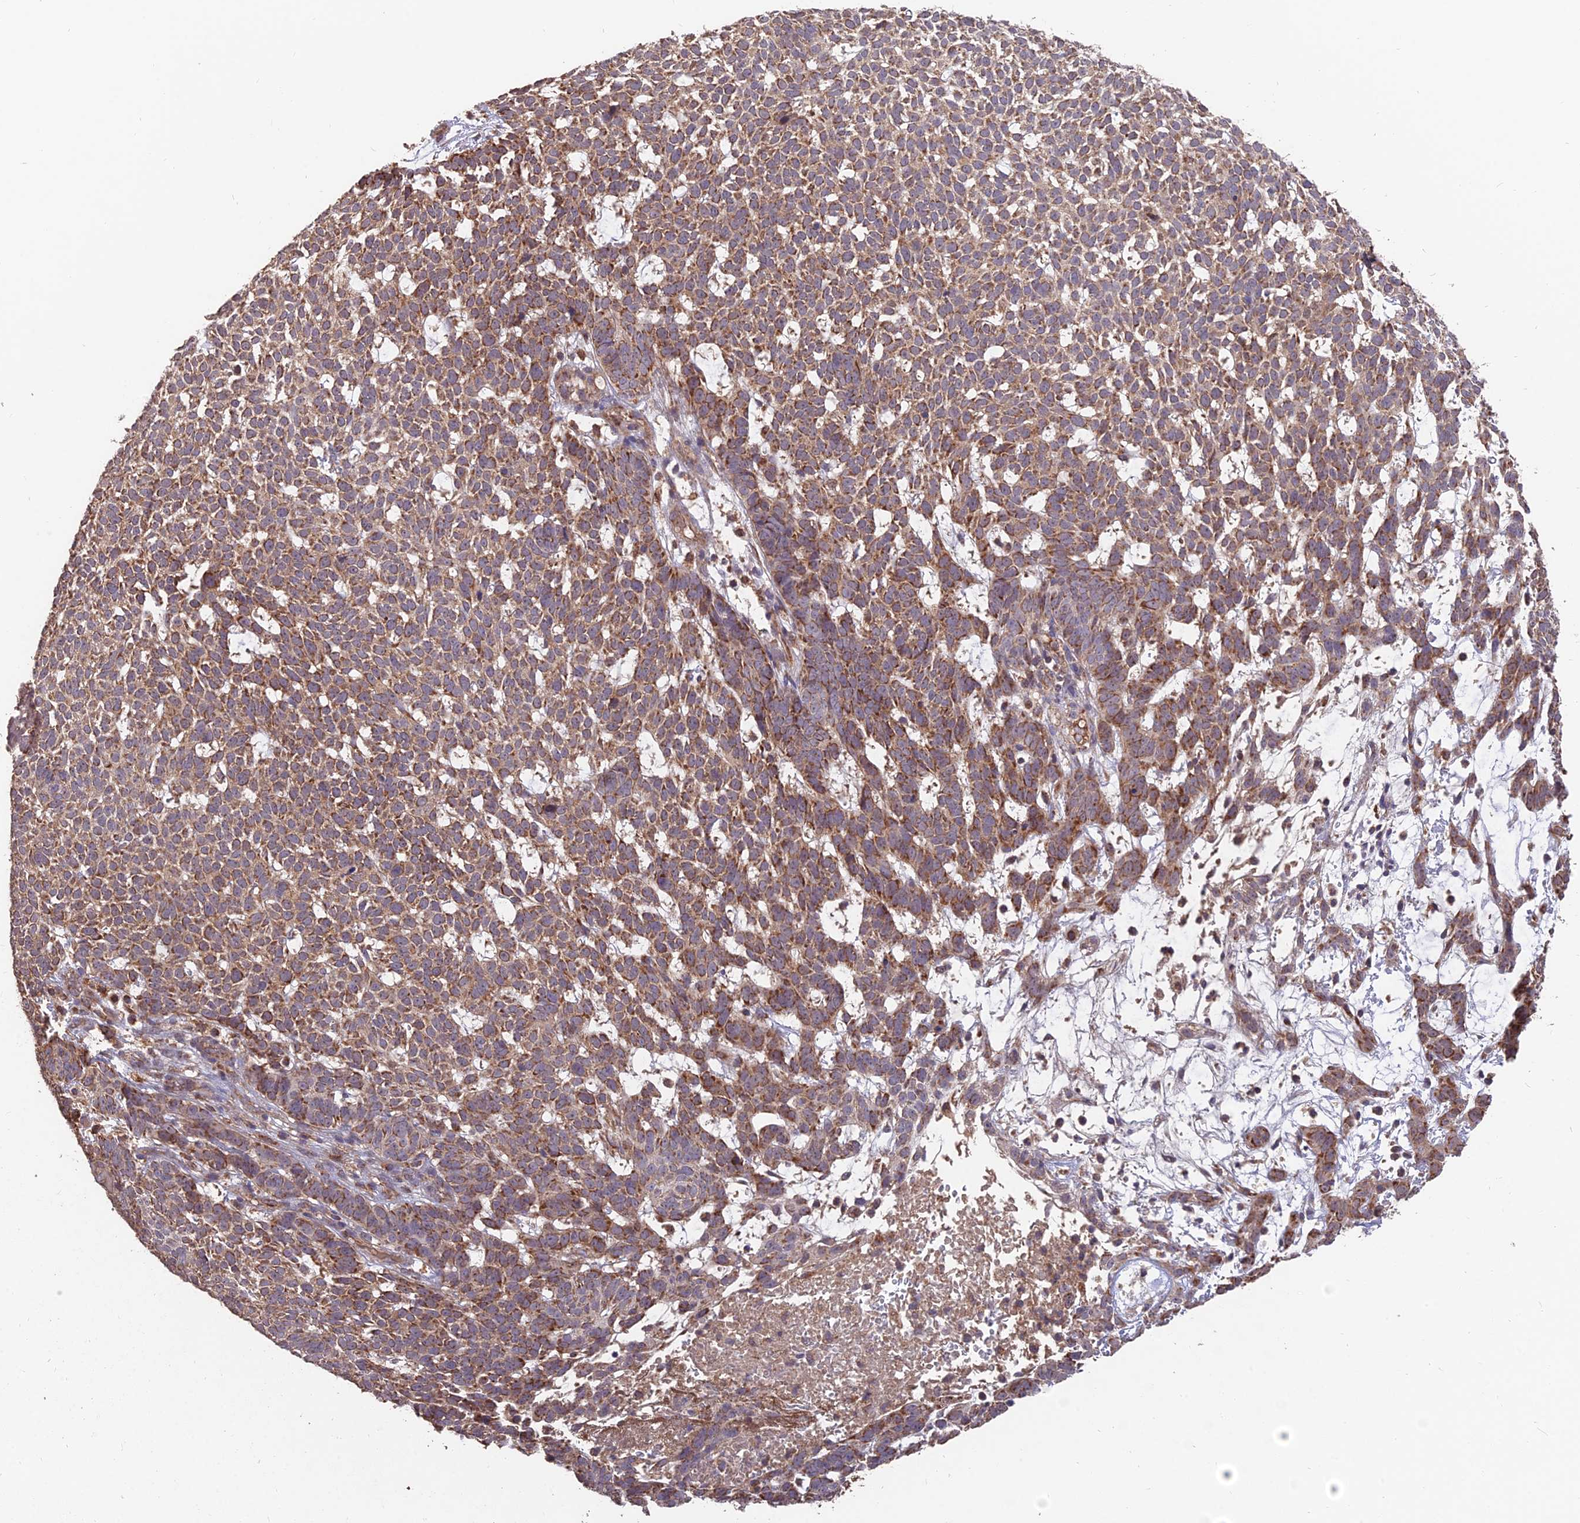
{"staining": {"intensity": "moderate", "quantity": "25%-75%", "location": "cytoplasmic/membranous"}, "tissue": "skin cancer", "cell_type": "Tumor cells", "image_type": "cancer", "snomed": [{"axis": "morphology", "description": "Basal cell carcinoma"}, {"axis": "topography", "description": "Skin"}], "caption": "This is a photomicrograph of IHC staining of basal cell carcinoma (skin), which shows moderate positivity in the cytoplasmic/membranous of tumor cells.", "gene": "IFT22", "patient": {"sex": "female", "age": 78}}